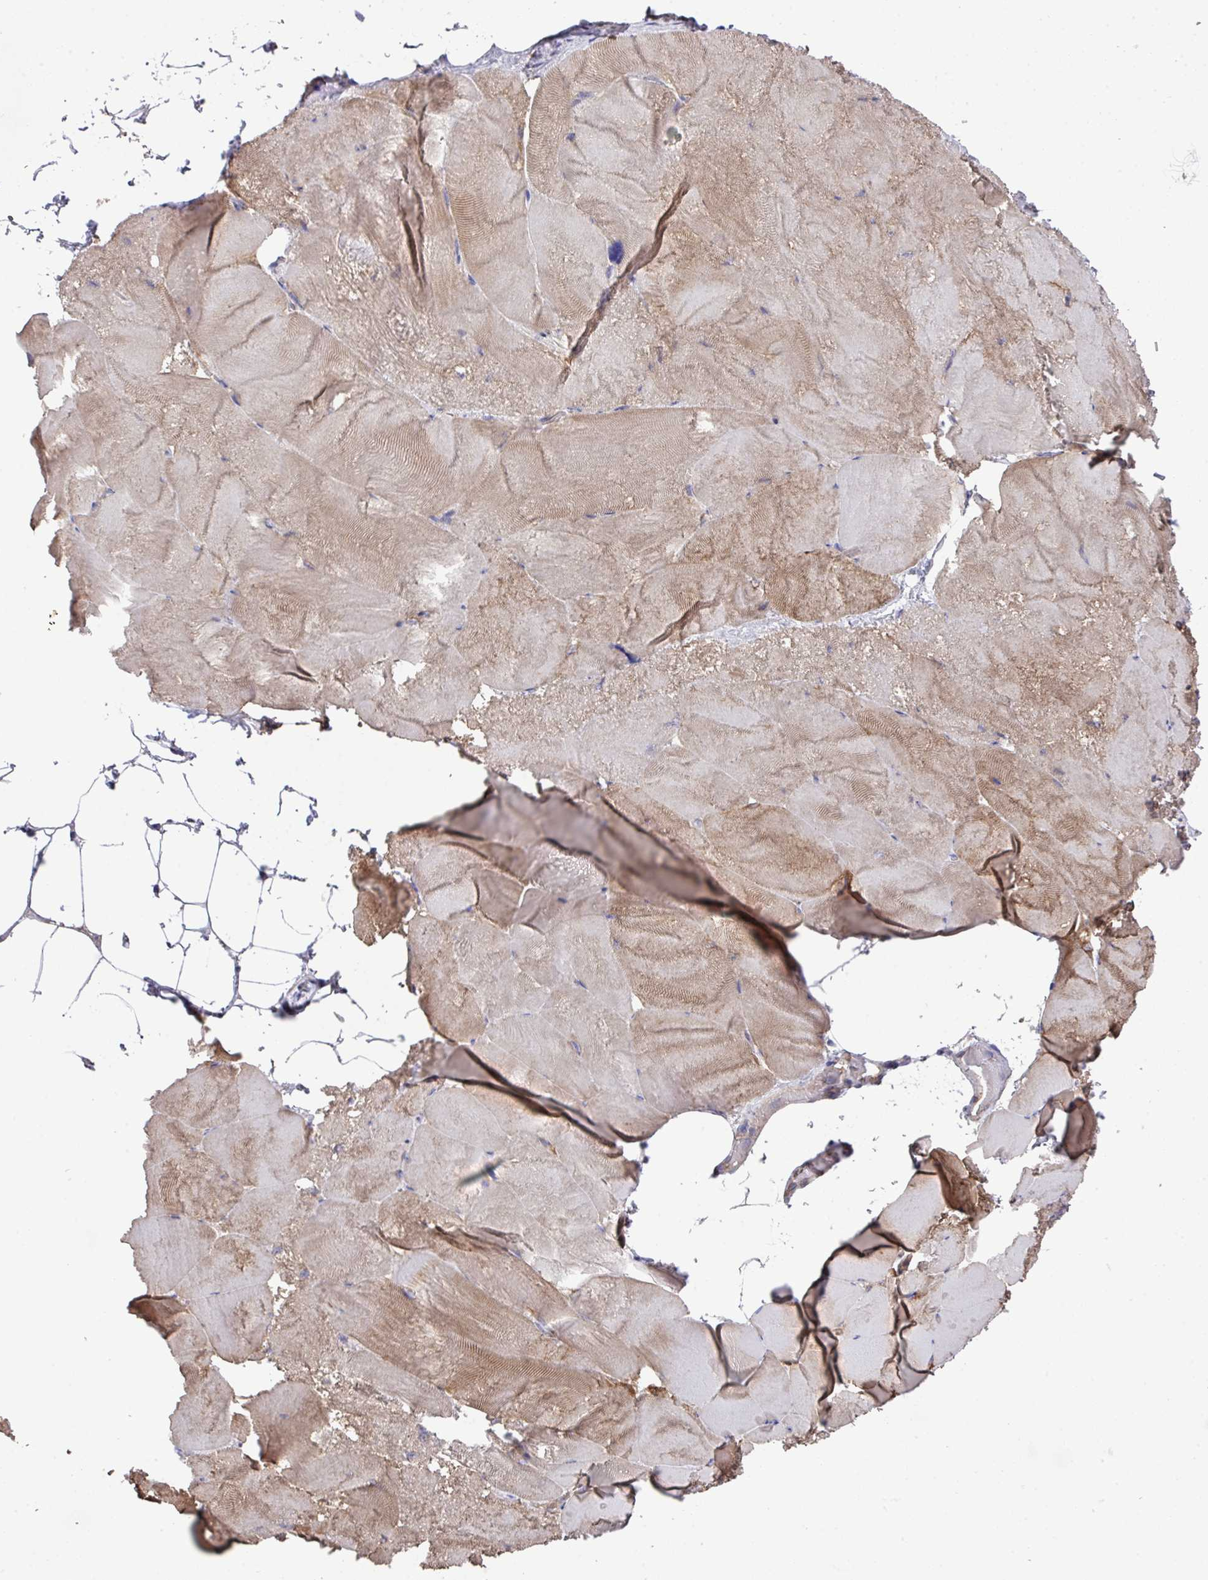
{"staining": {"intensity": "moderate", "quantity": "25%-75%", "location": "cytoplasmic/membranous"}, "tissue": "skeletal muscle", "cell_type": "Myocytes", "image_type": "normal", "snomed": [{"axis": "morphology", "description": "Normal tissue, NOS"}, {"axis": "topography", "description": "Skeletal muscle"}], "caption": "IHC staining of benign skeletal muscle, which displays medium levels of moderate cytoplasmic/membranous expression in approximately 25%-75% of myocytes indicating moderate cytoplasmic/membranous protein positivity. The staining was performed using DAB (3,3'-diaminobenzidine) (brown) for protein detection and nuclei were counterstained in hematoxylin (blue).", "gene": "PRR5", "patient": {"sex": "female", "age": 64}}